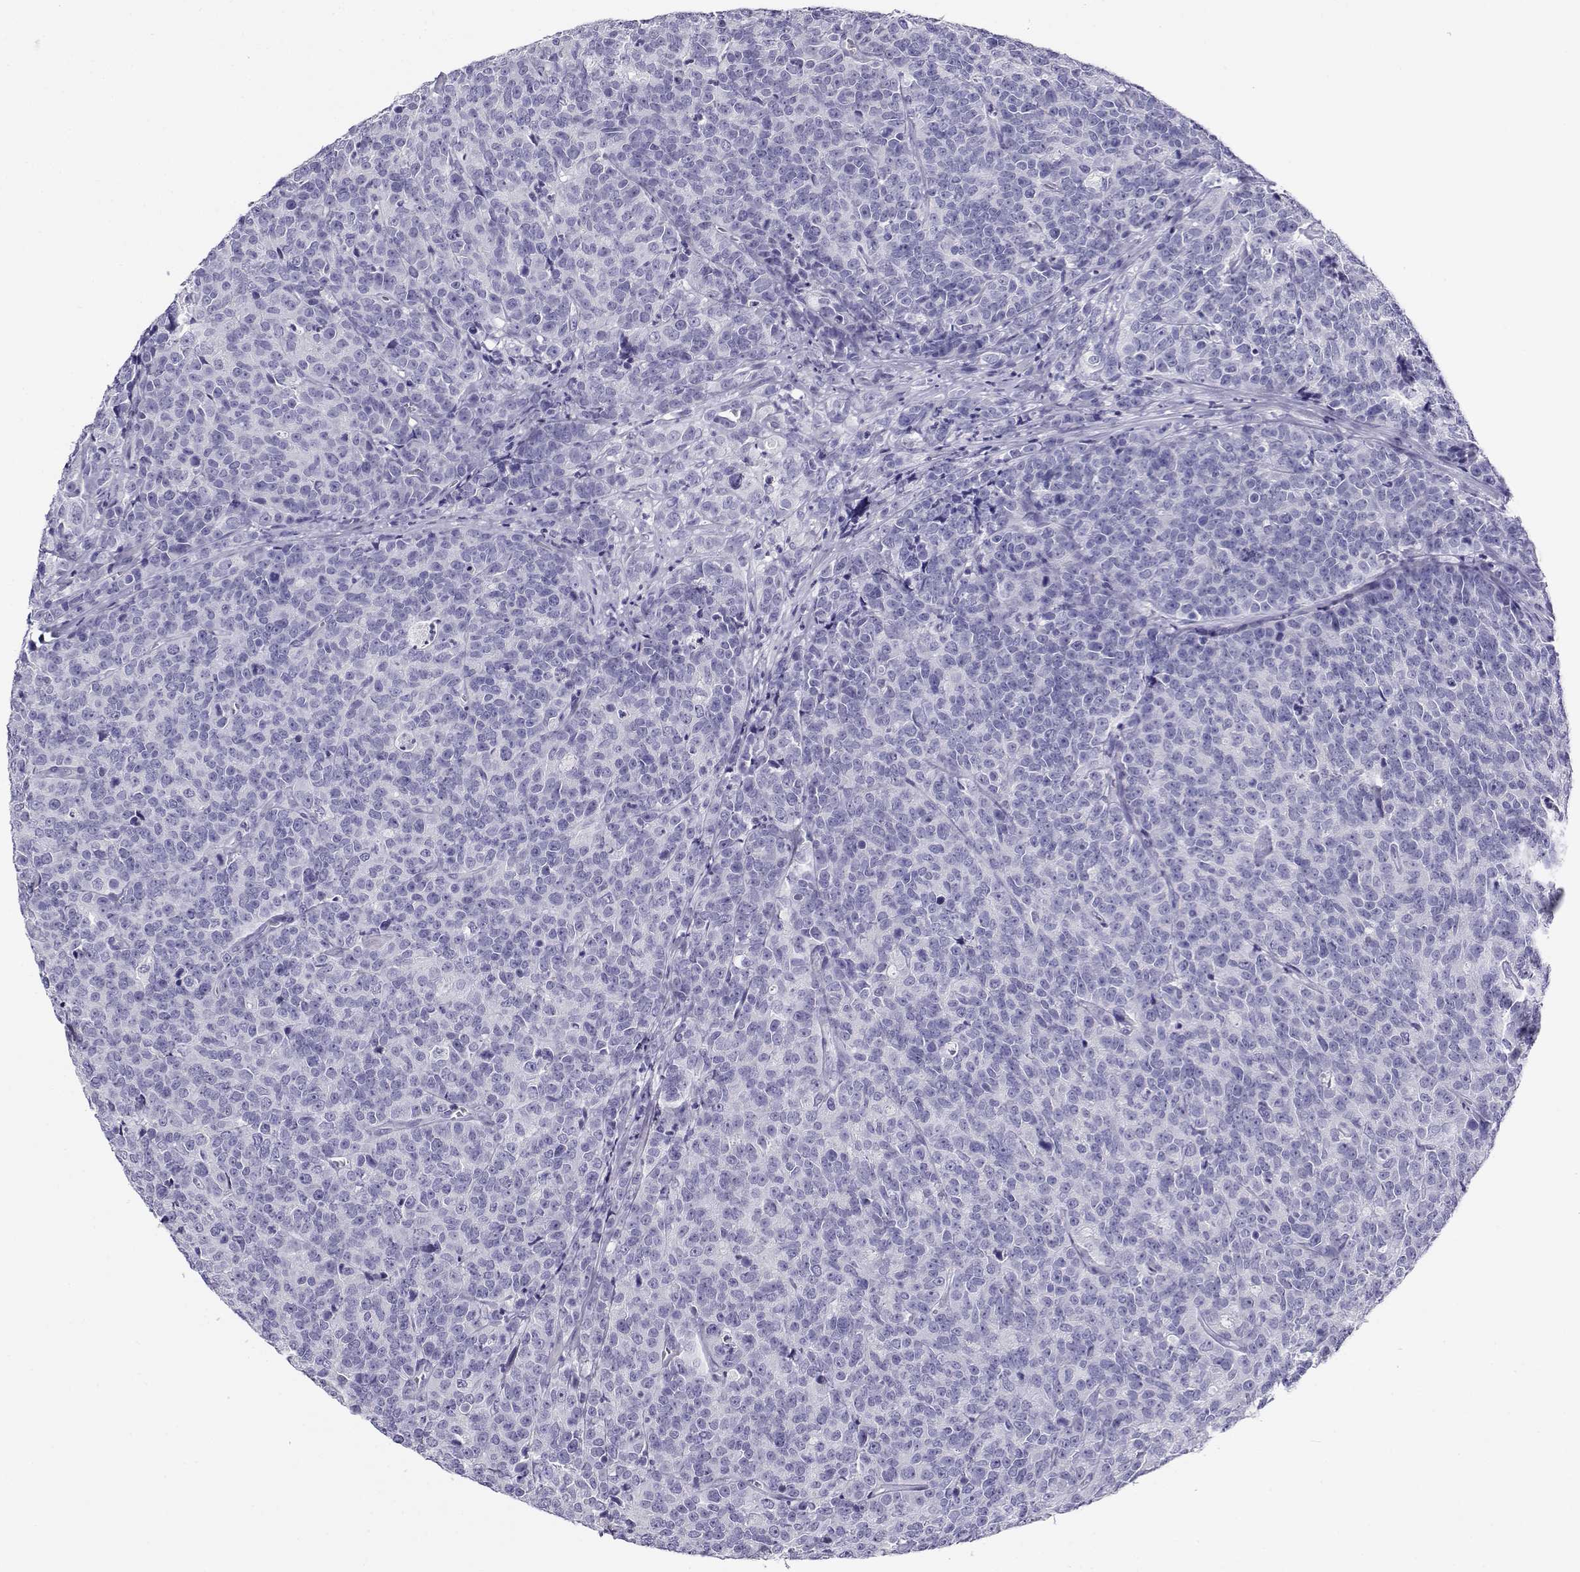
{"staining": {"intensity": "negative", "quantity": "none", "location": "none"}, "tissue": "prostate cancer", "cell_type": "Tumor cells", "image_type": "cancer", "snomed": [{"axis": "morphology", "description": "Adenocarcinoma, NOS"}, {"axis": "topography", "description": "Prostate"}], "caption": "DAB (3,3'-diaminobenzidine) immunohistochemical staining of prostate cancer shows no significant expression in tumor cells.", "gene": "CABS1", "patient": {"sex": "male", "age": 67}}